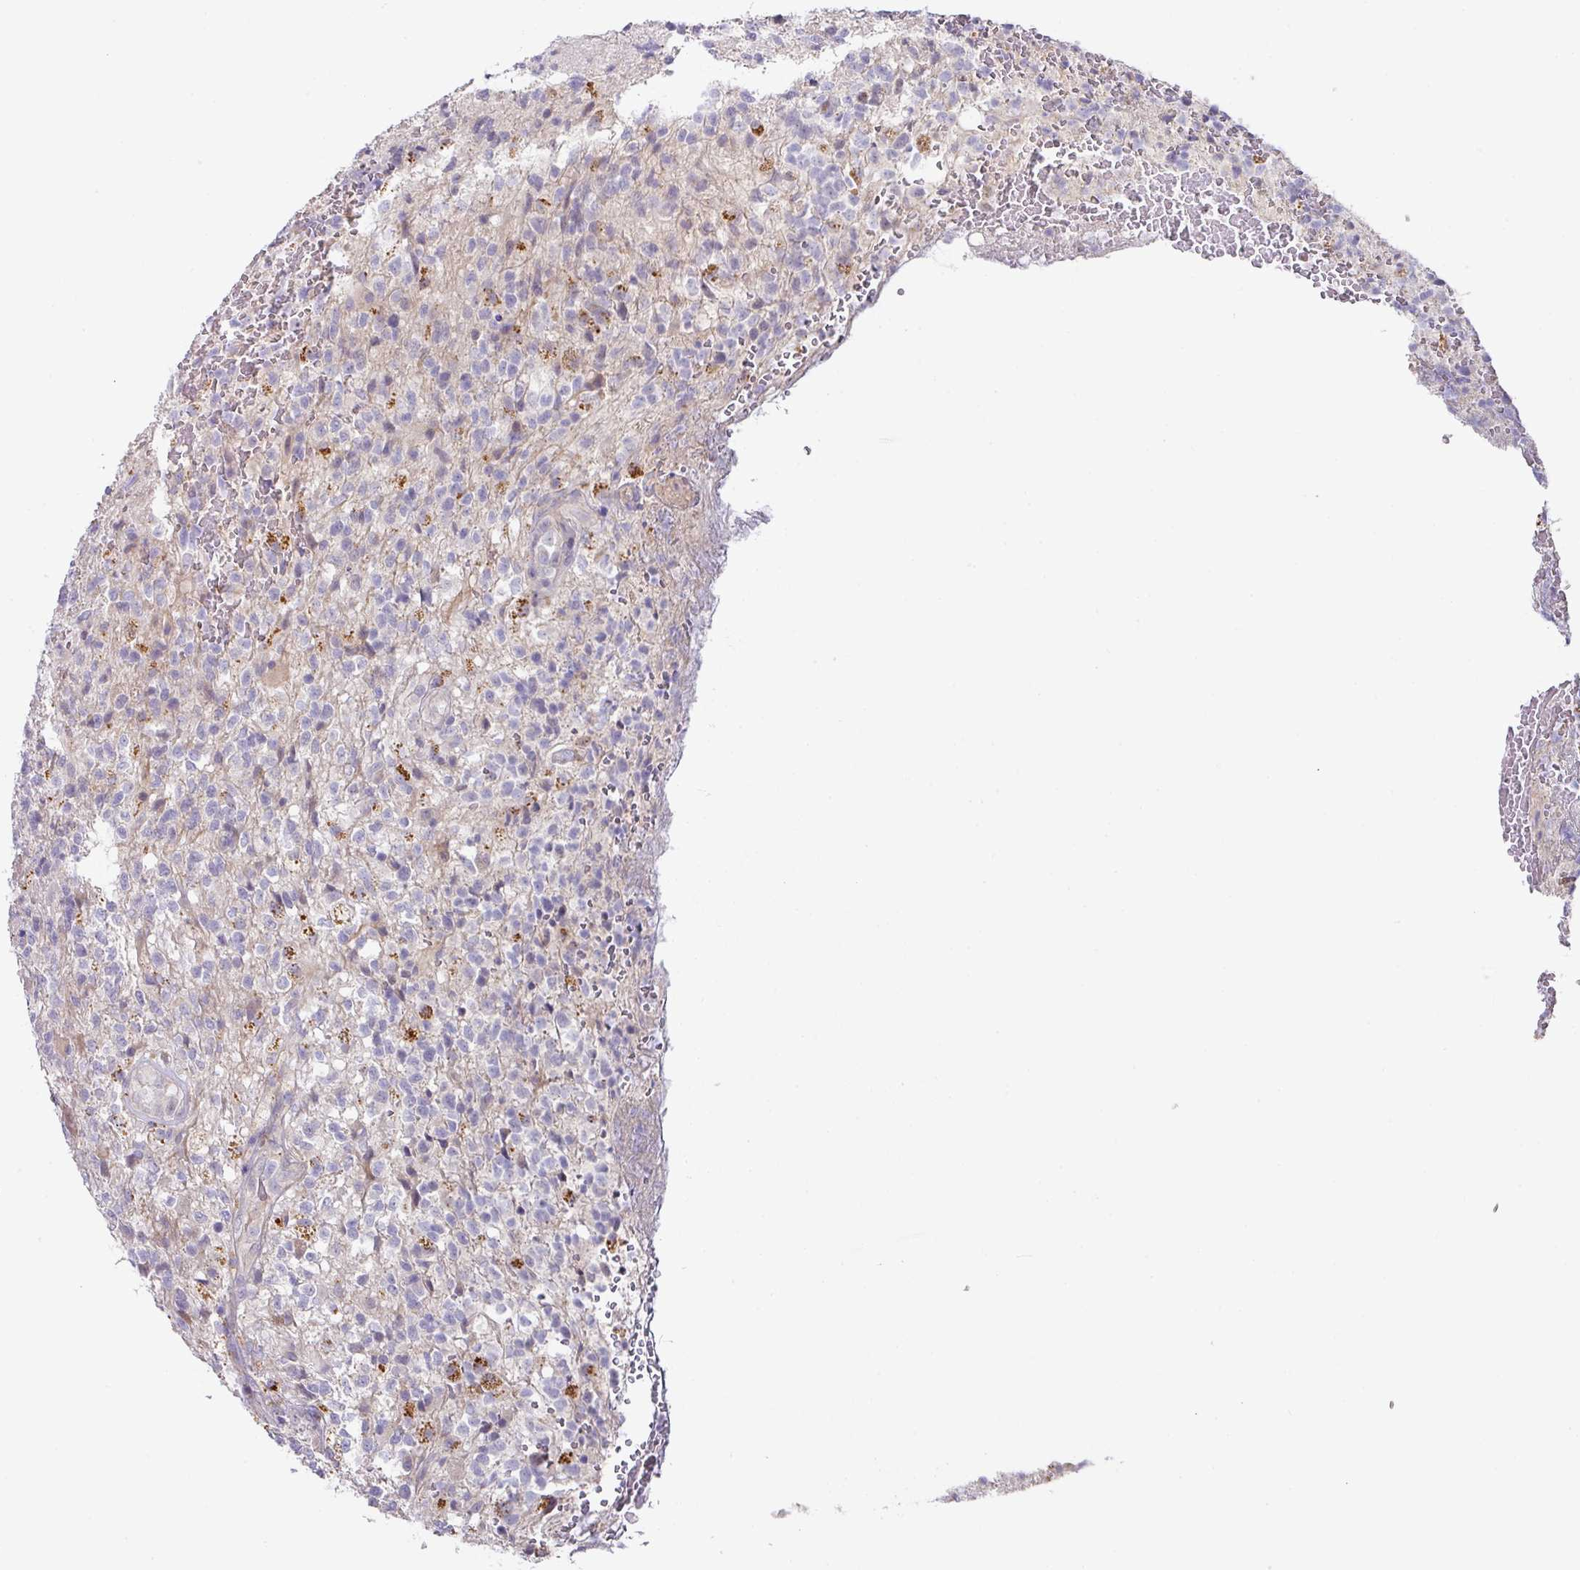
{"staining": {"intensity": "negative", "quantity": "none", "location": "none"}, "tissue": "glioma", "cell_type": "Tumor cells", "image_type": "cancer", "snomed": [{"axis": "morphology", "description": "Glioma, malignant, High grade"}, {"axis": "topography", "description": "Brain"}], "caption": "Protein analysis of malignant high-grade glioma displays no significant staining in tumor cells.", "gene": "TARM1", "patient": {"sex": "male", "age": 56}}